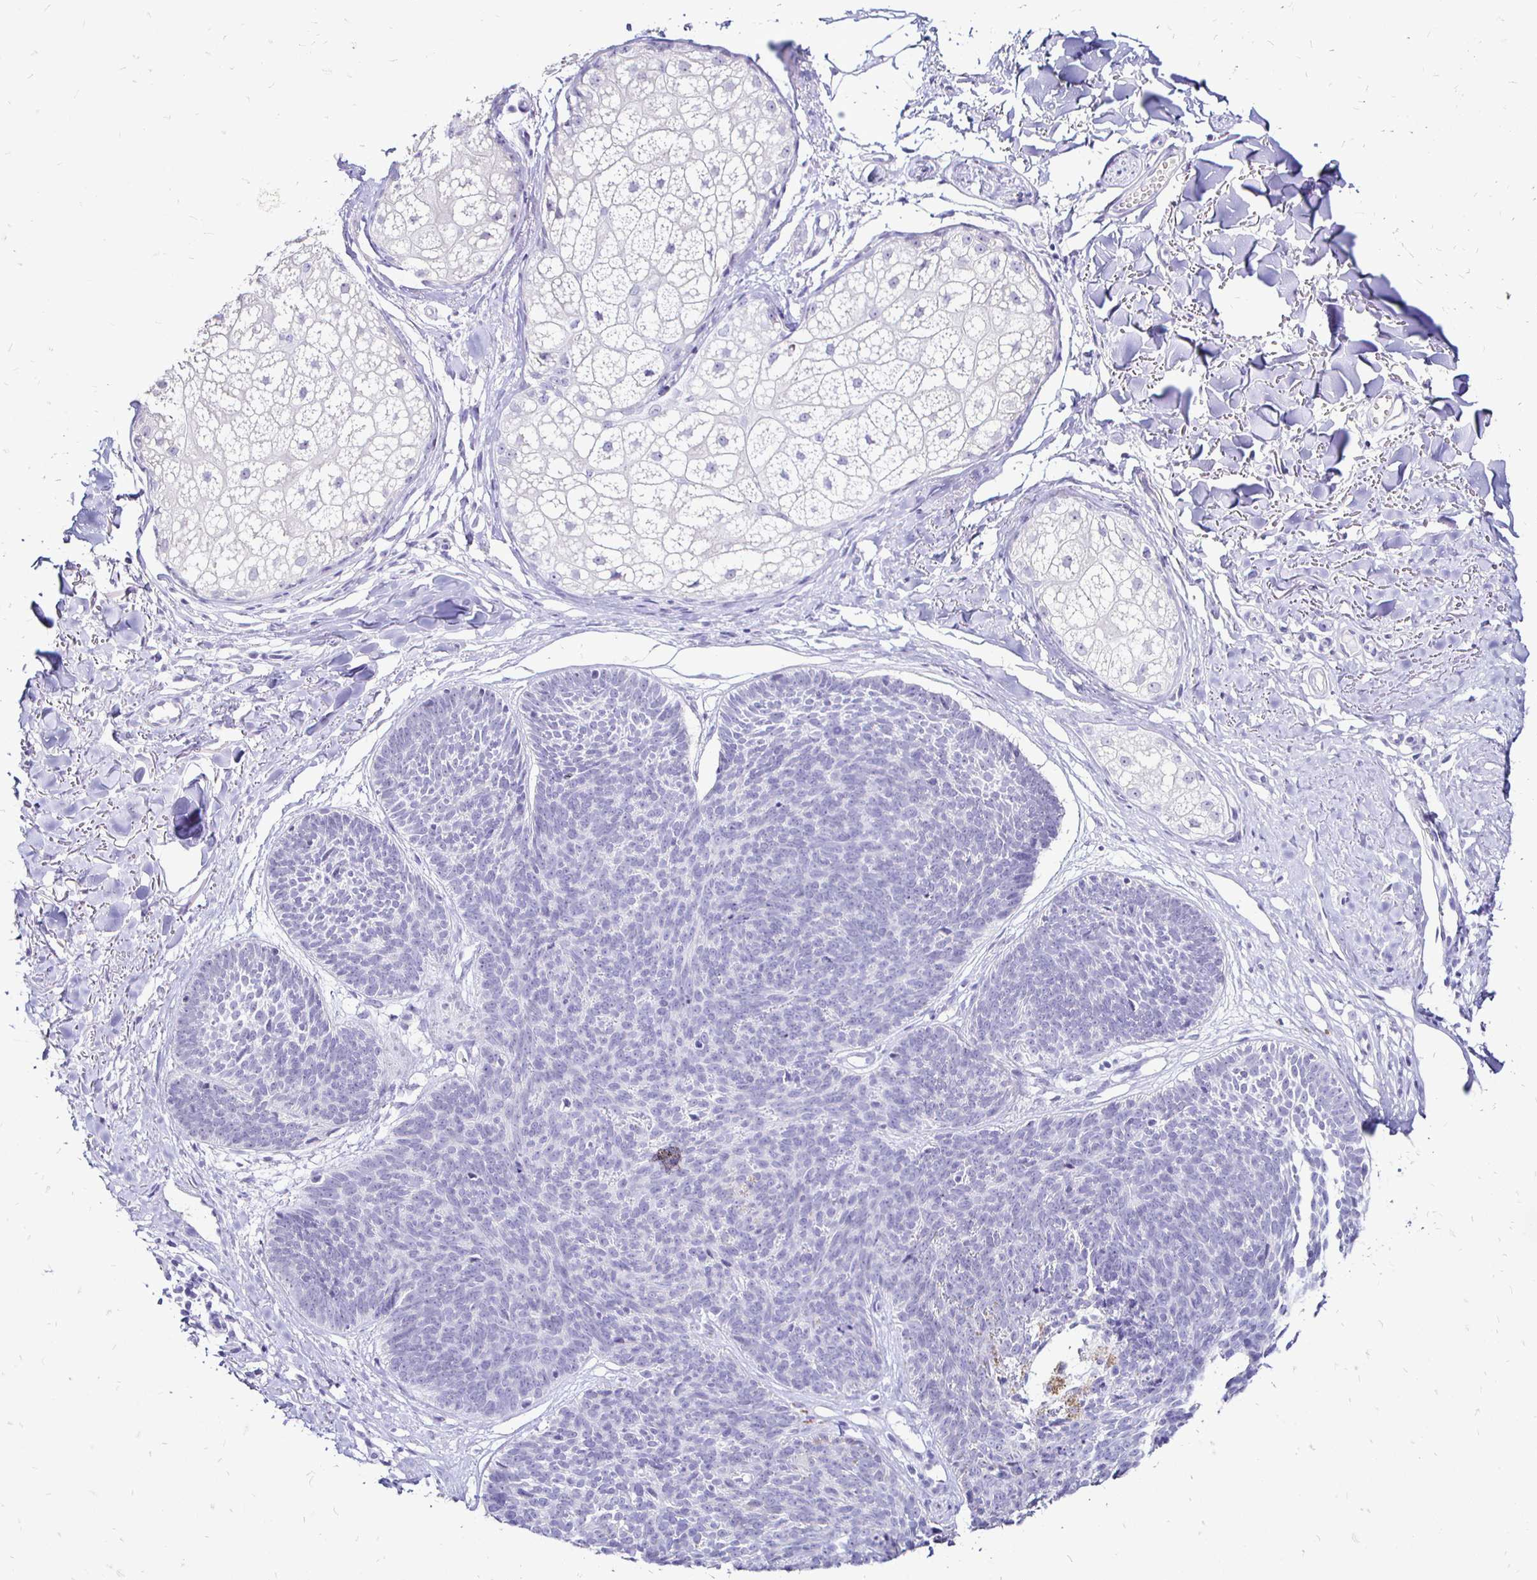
{"staining": {"intensity": "negative", "quantity": "none", "location": "none"}, "tissue": "skin cancer", "cell_type": "Tumor cells", "image_type": "cancer", "snomed": [{"axis": "morphology", "description": "Basal cell carcinoma"}, {"axis": "topography", "description": "Skin"}, {"axis": "topography", "description": "Skin of neck"}, {"axis": "topography", "description": "Skin of shoulder"}, {"axis": "topography", "description": "Skin of back"}], "caption": "The photomicrograph reveals no significant positivity in tumor cells of skin basal cell carcinoma. Brightfield microscopy of IHC stained with DAB (3,3'-diaminobenzidine) (brown) and hematoxylin (blue), captured at high magnification.", "gene": "IRGC", "patient": {"sex": "male", "age": 80}}